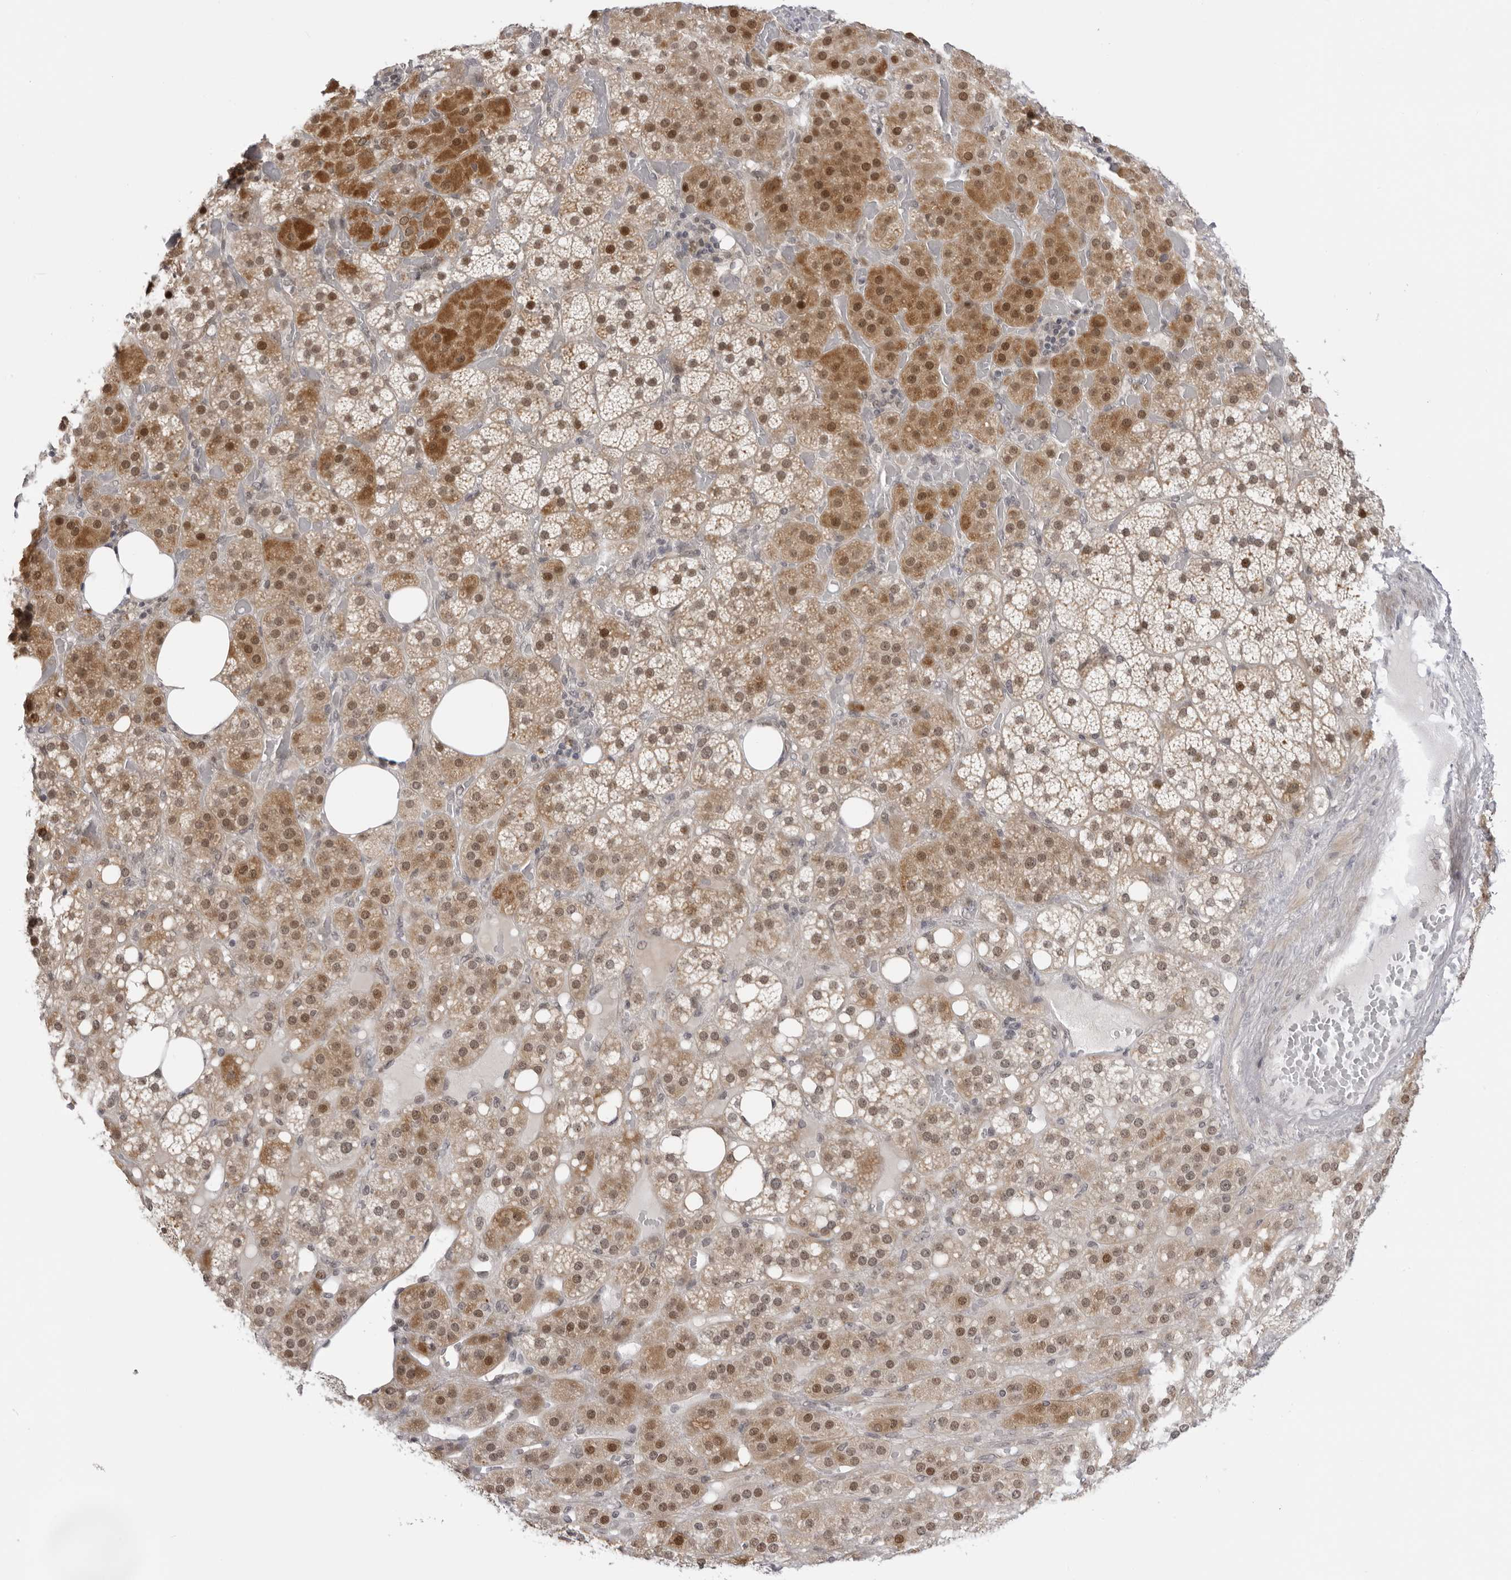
{"staining": {"intensity": "moderate", "quantity": ">75%", "location": "cytoplasmic/membranous,nuclear"}, "tissue": "adrenal gland", "cell_type": "Glandular cells", "image_type": "normal", "snomed": [{"axis": "morphology", "description": "Normal tissue, NOS"}, {"axis": "topography", "description": "Adrenal gland"}], "caption": "Moderate cytoplasmic/membranous,nuclear staining for a protein is appreciated in approximately >75% of glandular cells of unremarkable adrenal gland using immunohistochemistry (IHC).", "gene": "ALPK2", "patient": {"sex": "female", "age": 59}}